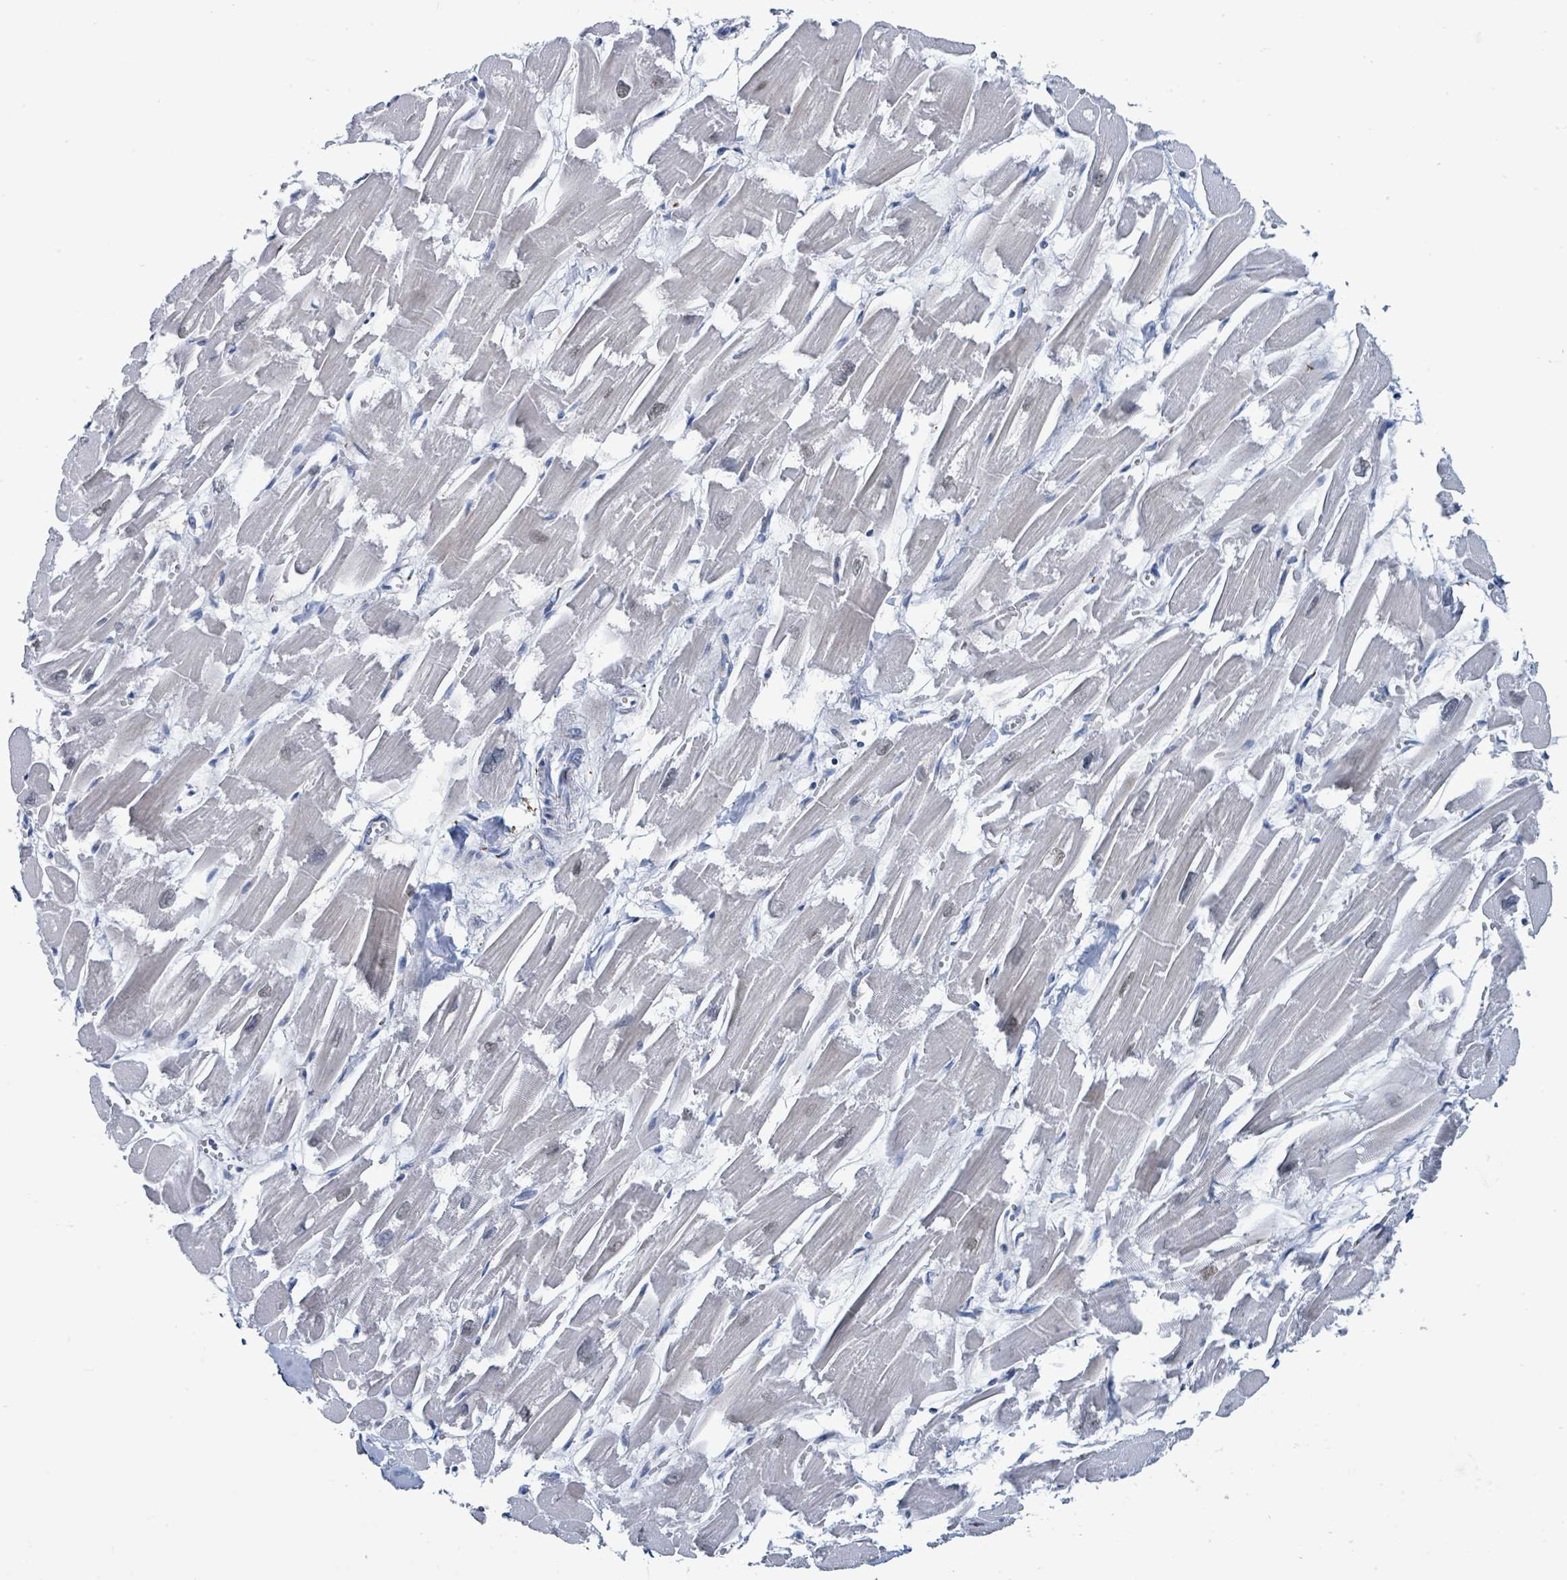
{"staining": {"intensity": "weak", "quantity": "<25%", "location": "nuclear"}, "tissue": "heart muscle", "cell_type": "Cardiomyocytes", "image_type": "normal", "snomed": [{"axis": "morphology", "description": "Normal tissue, NOS"}, {"axis": "topography", "description": "Heart"}], "caption": "Immunohistochemistry (IHC) of unremarkable human heart muscle demonstrates no positivity in cardiomyocytes.", "gene": "DCAF5", "patient": {"sex": "male", "age": 54}}